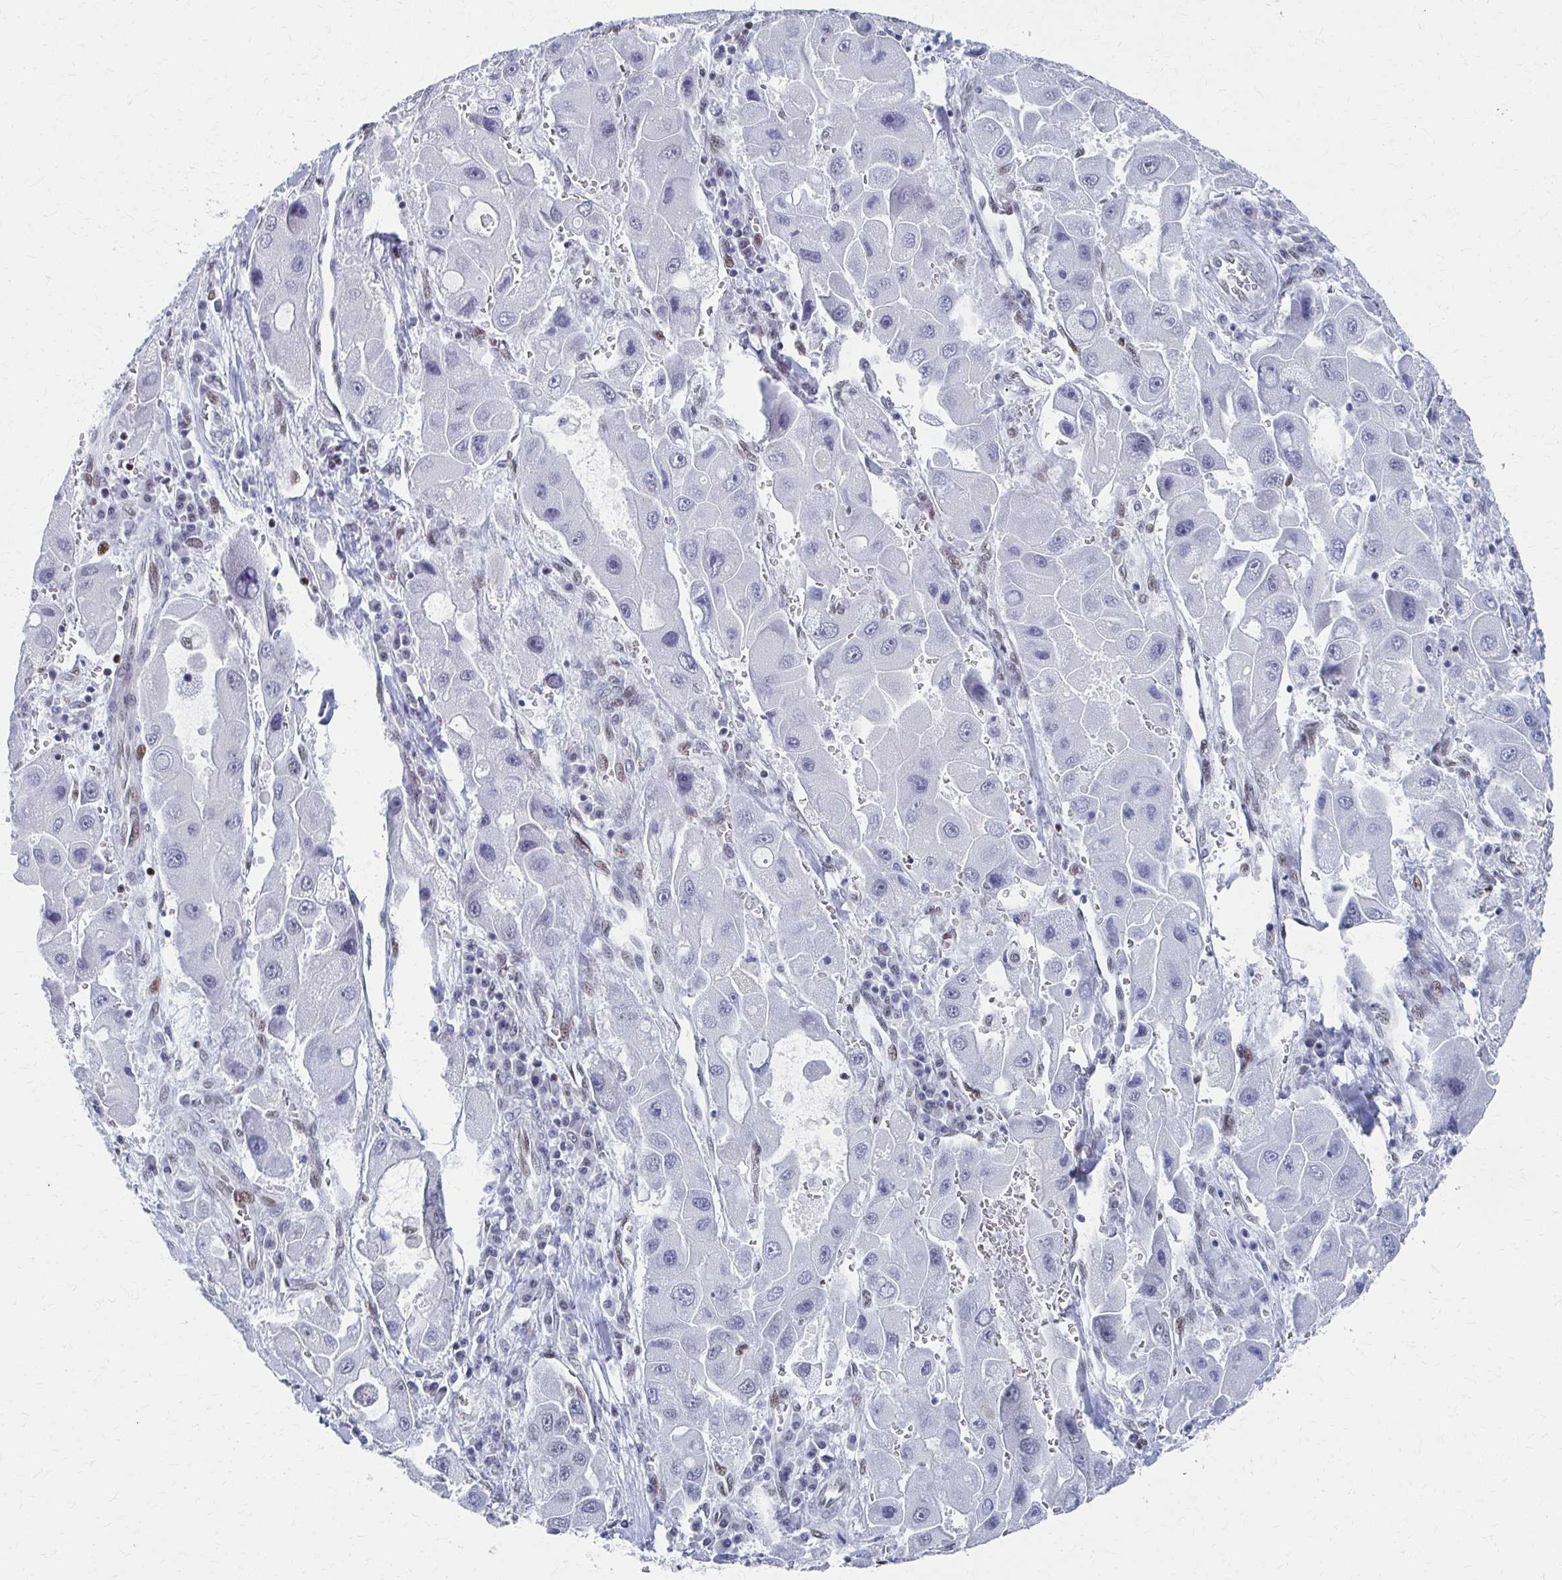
{"staining": {"intensity": "negative", "quantity": "none", "location": "none"}, "tissue": "liver cancer", "cell_type": "Tumor cells", "image_type": "cancer", "snomed": [{"axis": "morphology", "description": "Carcinoma, Hepatocellular, NOS"}, {"axis": "topography", "description": "Liver"}], "caption": "DAB immunohistochemical staining of liver cancer reveals no significant expression in tumor cells. Nuclei are stained in blue.", "gene": "CDIN1", "patient": {"sex": "male", "age": 24}}